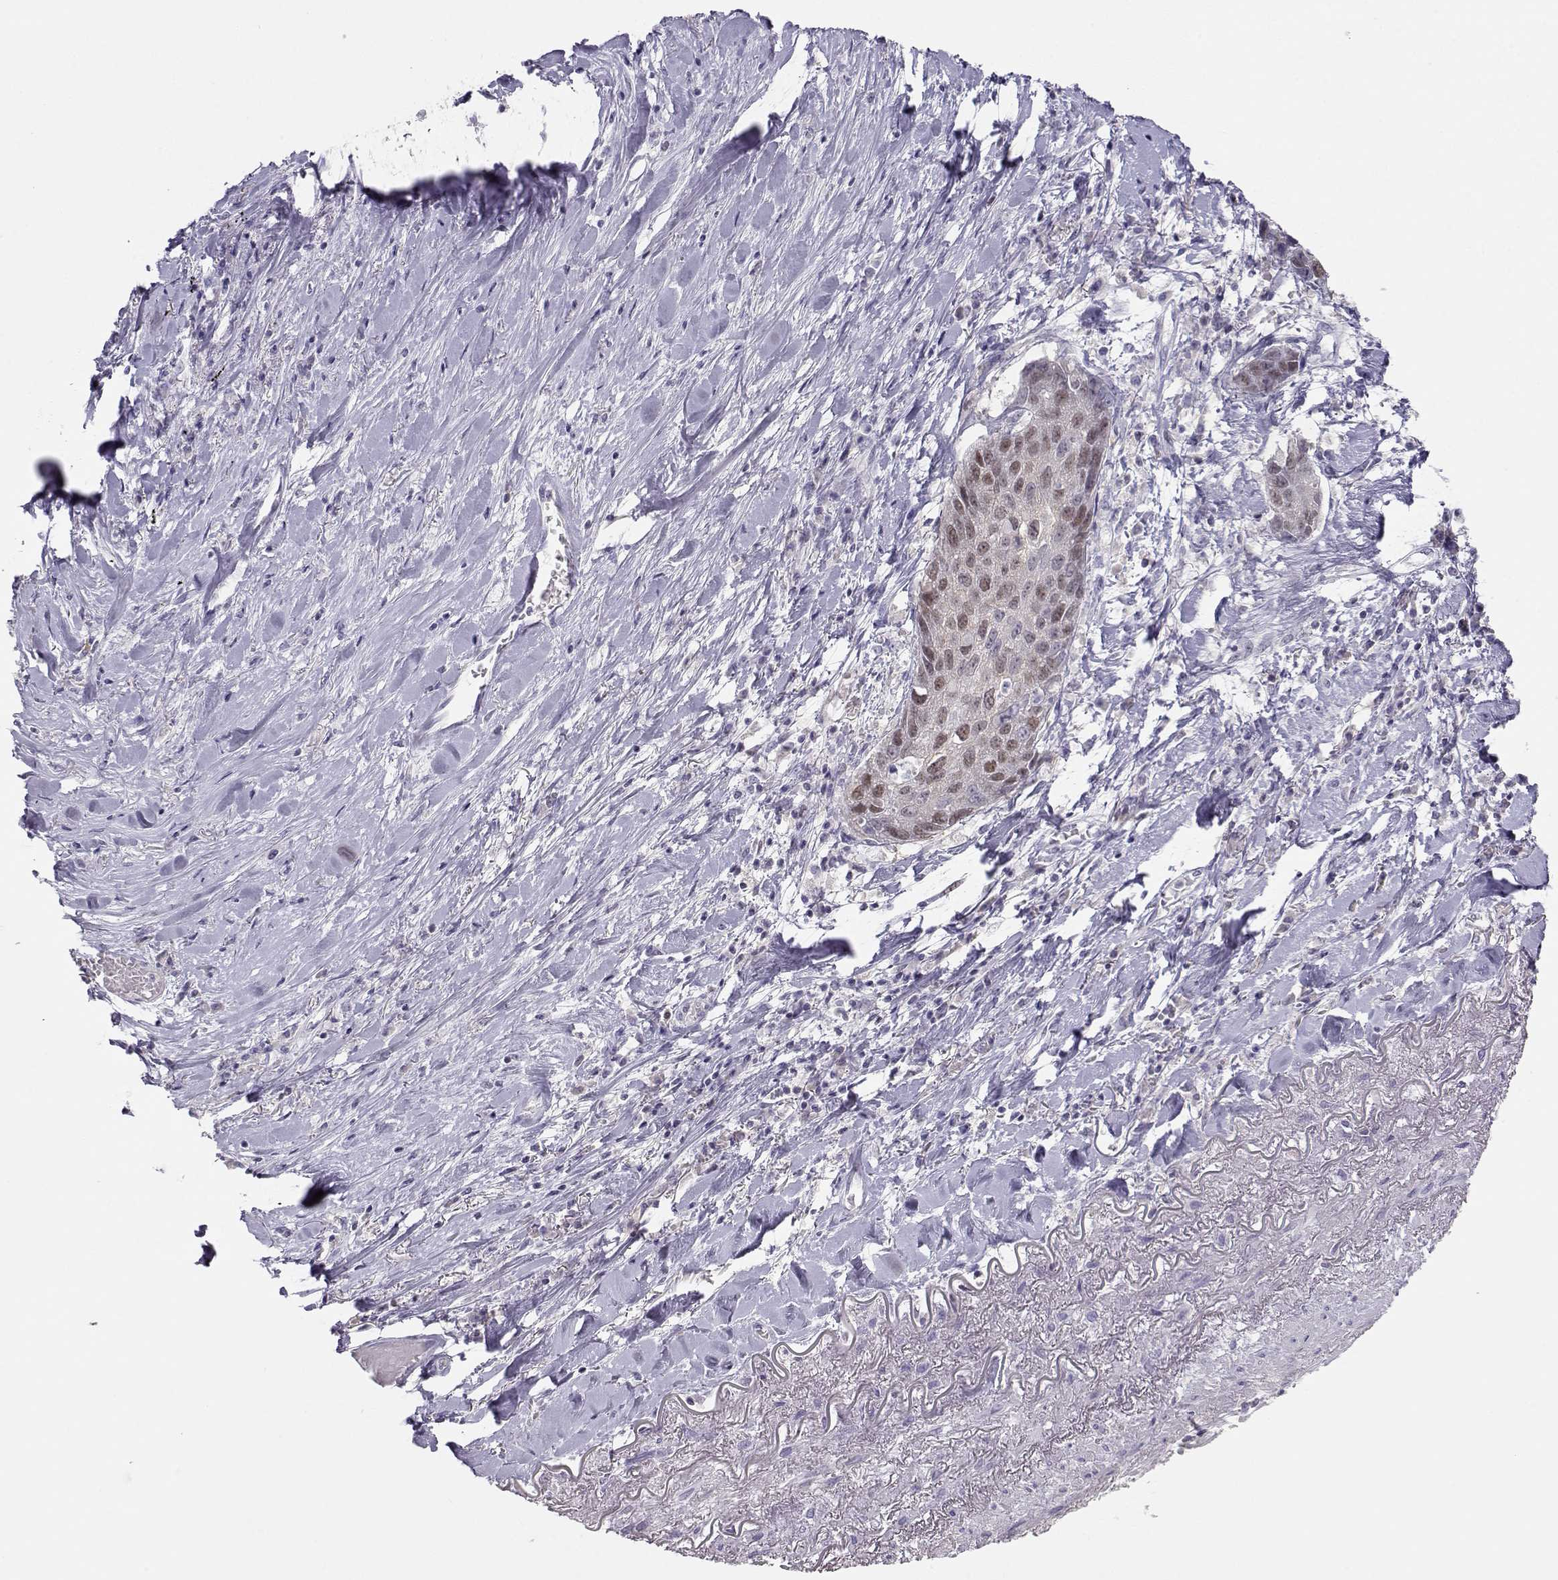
{"staining": {"intensity": "moderate", "quantity": "25%-75%", "location": "nuclear"}, "tissue": "lung cancer", "cell_type": "Tumor cells", "image_type": "cancer", "snomed": [{"axis": "morphology", "description": "Squamous cell carcinoma, NOS"}, {"axis": "topography", "description": "Lung"}], "caption": "Squamous cell carcinoma (lung) stained with a protein marker reveals moderate staining in tumor cells.", "gene": "OPN5", "patient": {"sex": "male", "age": 73}}